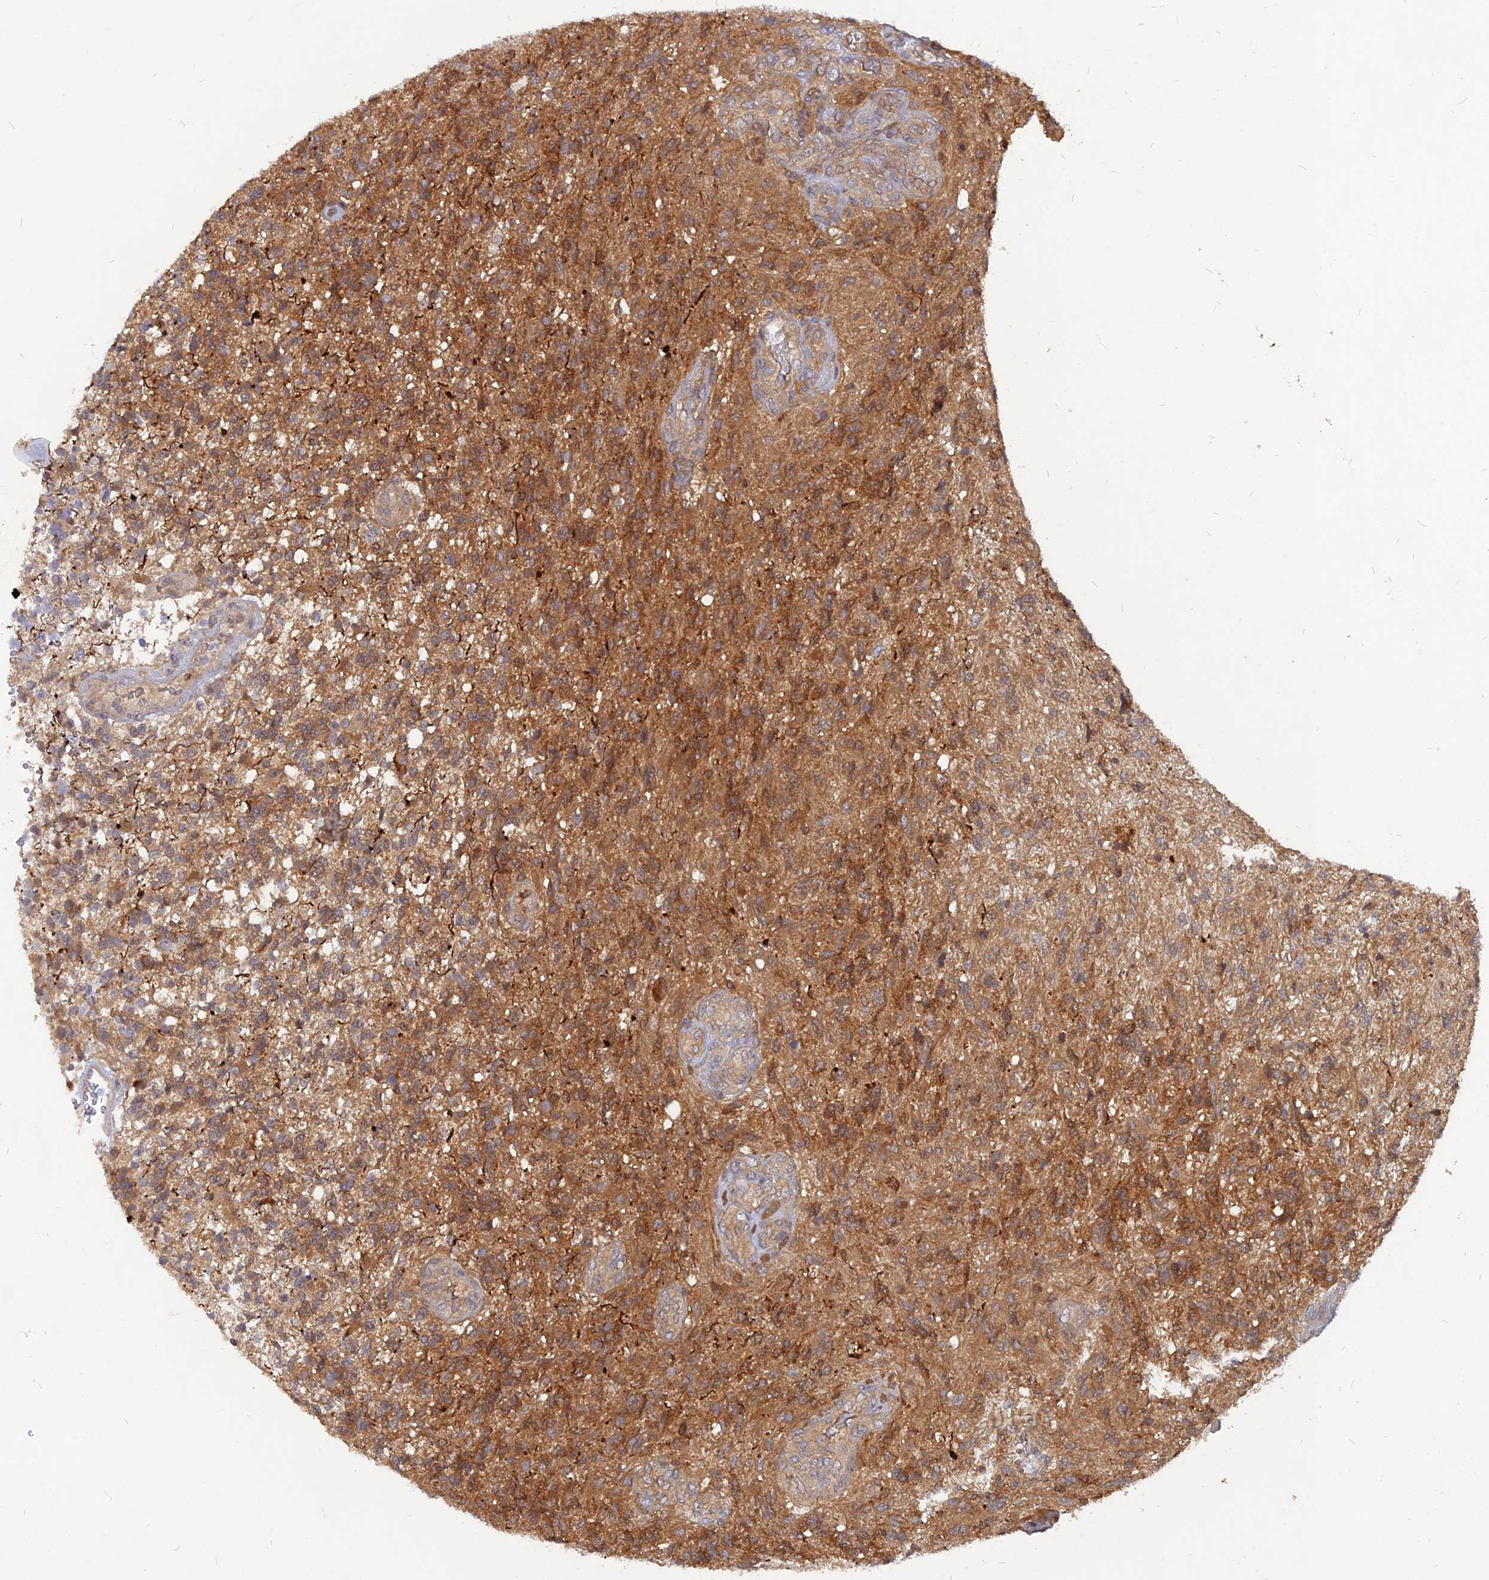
{"staining": {"intensity": "moderate", "quantity": ">75%", "location": "cytoplasmic/membranous"}, "tissue": "glioma", "cell_type": "Tumor cells", "image_type": "cancer", "snomed": [{"axis": "morphology", "description": "Glioma, malignant, High grade"}, {"axis": "topography", "description": "Brain"}], "caption": "Human malignant high-grade glioma stained with a brown dye shows moderate cytoplasmic/membranous positive positivity in approximately >75% of tumor cells.", "gene": "ARL2BP", "patient": {"sex": "male", "age": 56}}